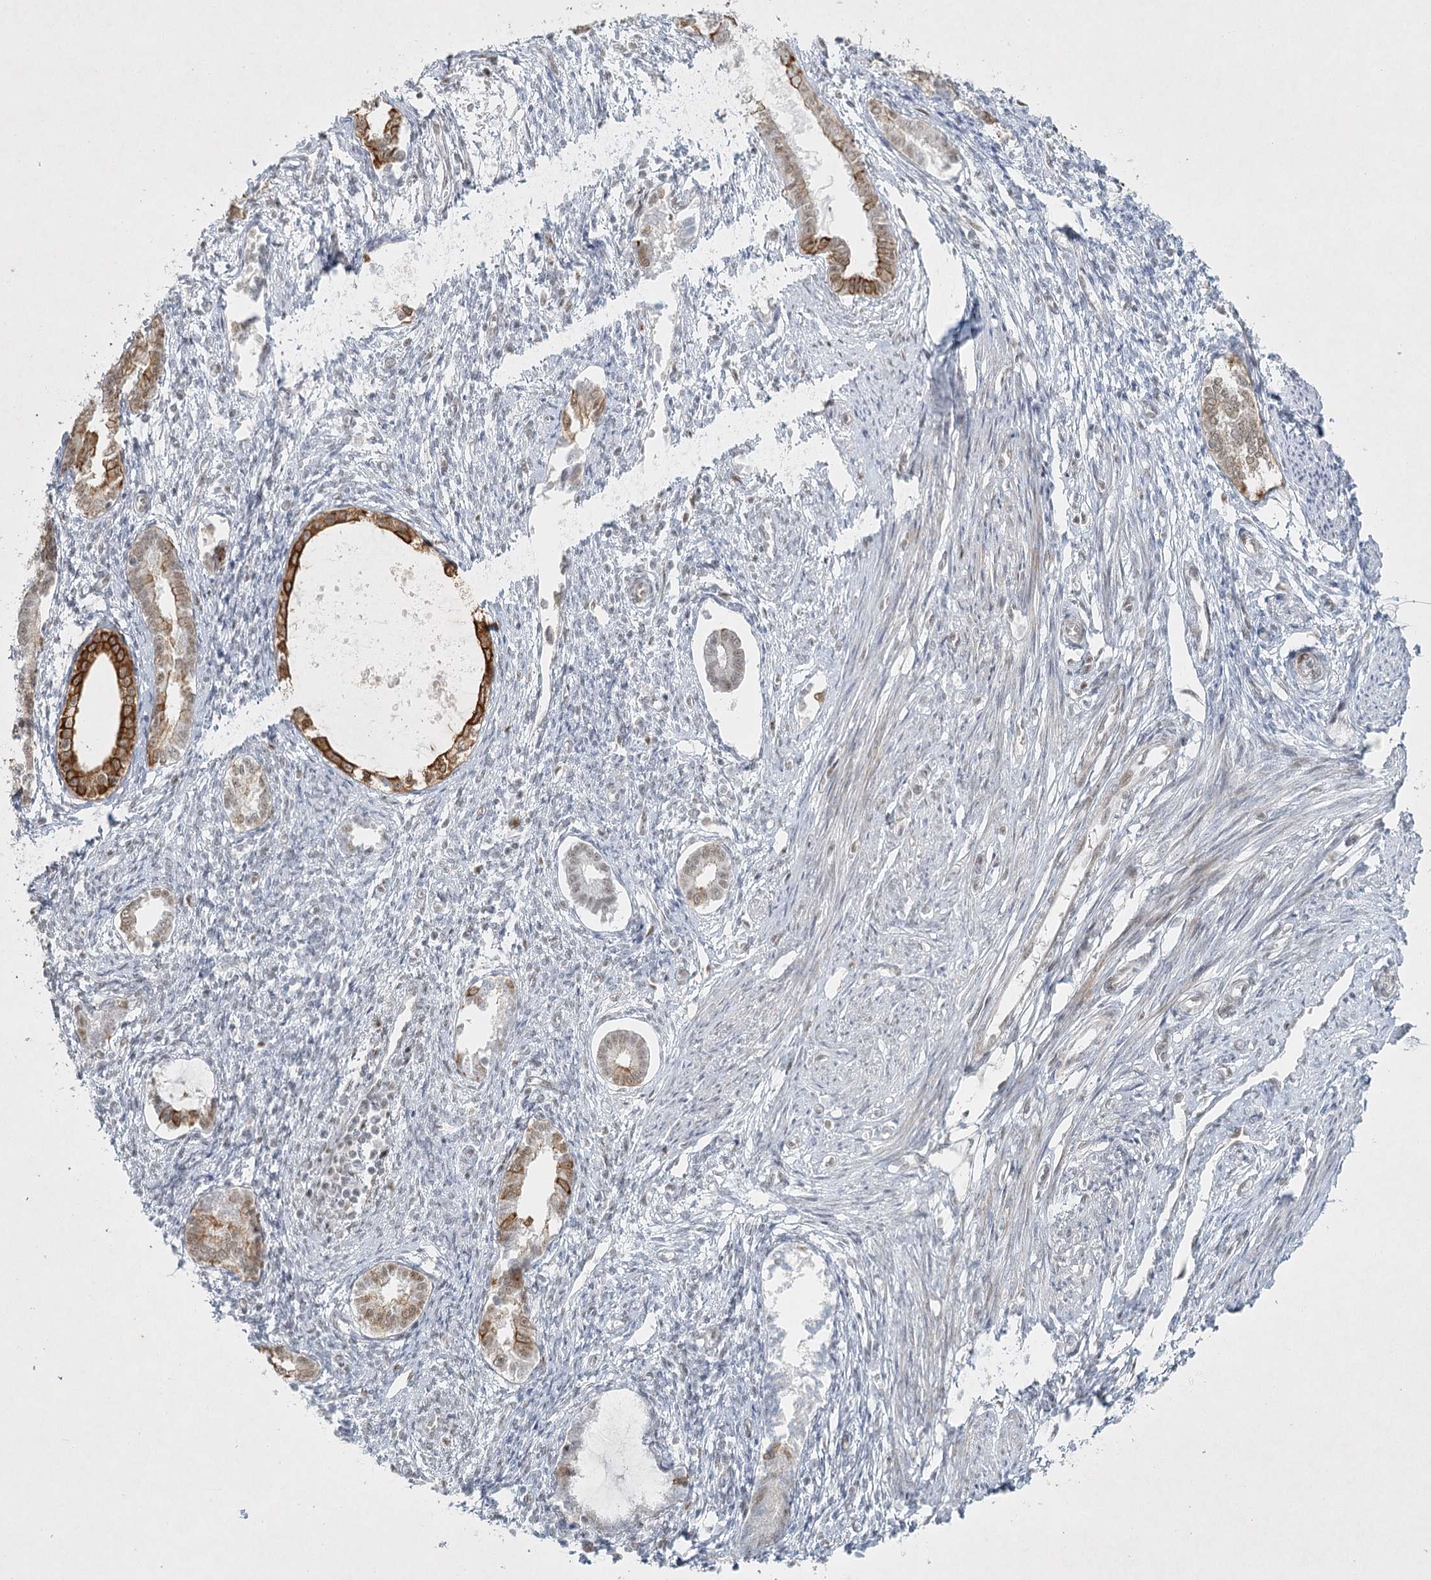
{"staining": {"intensity": "negative", "quantity": "none", "location": "none"}, "tissue": "endometrium", "cell_type": "Cells in endometrial stroma", "image_type": "normal", "snomed": [{"axis": "morphology", "description": "Normal tissue, NOS"}, {"axis": "topography", "description": "Endometrium"}], "caption": "Cells in endometrial stroma are negative for brown protein staining in benign endometrium.", "gene": "U2SURP", "patient": {"sex": "female", "age": 56}}